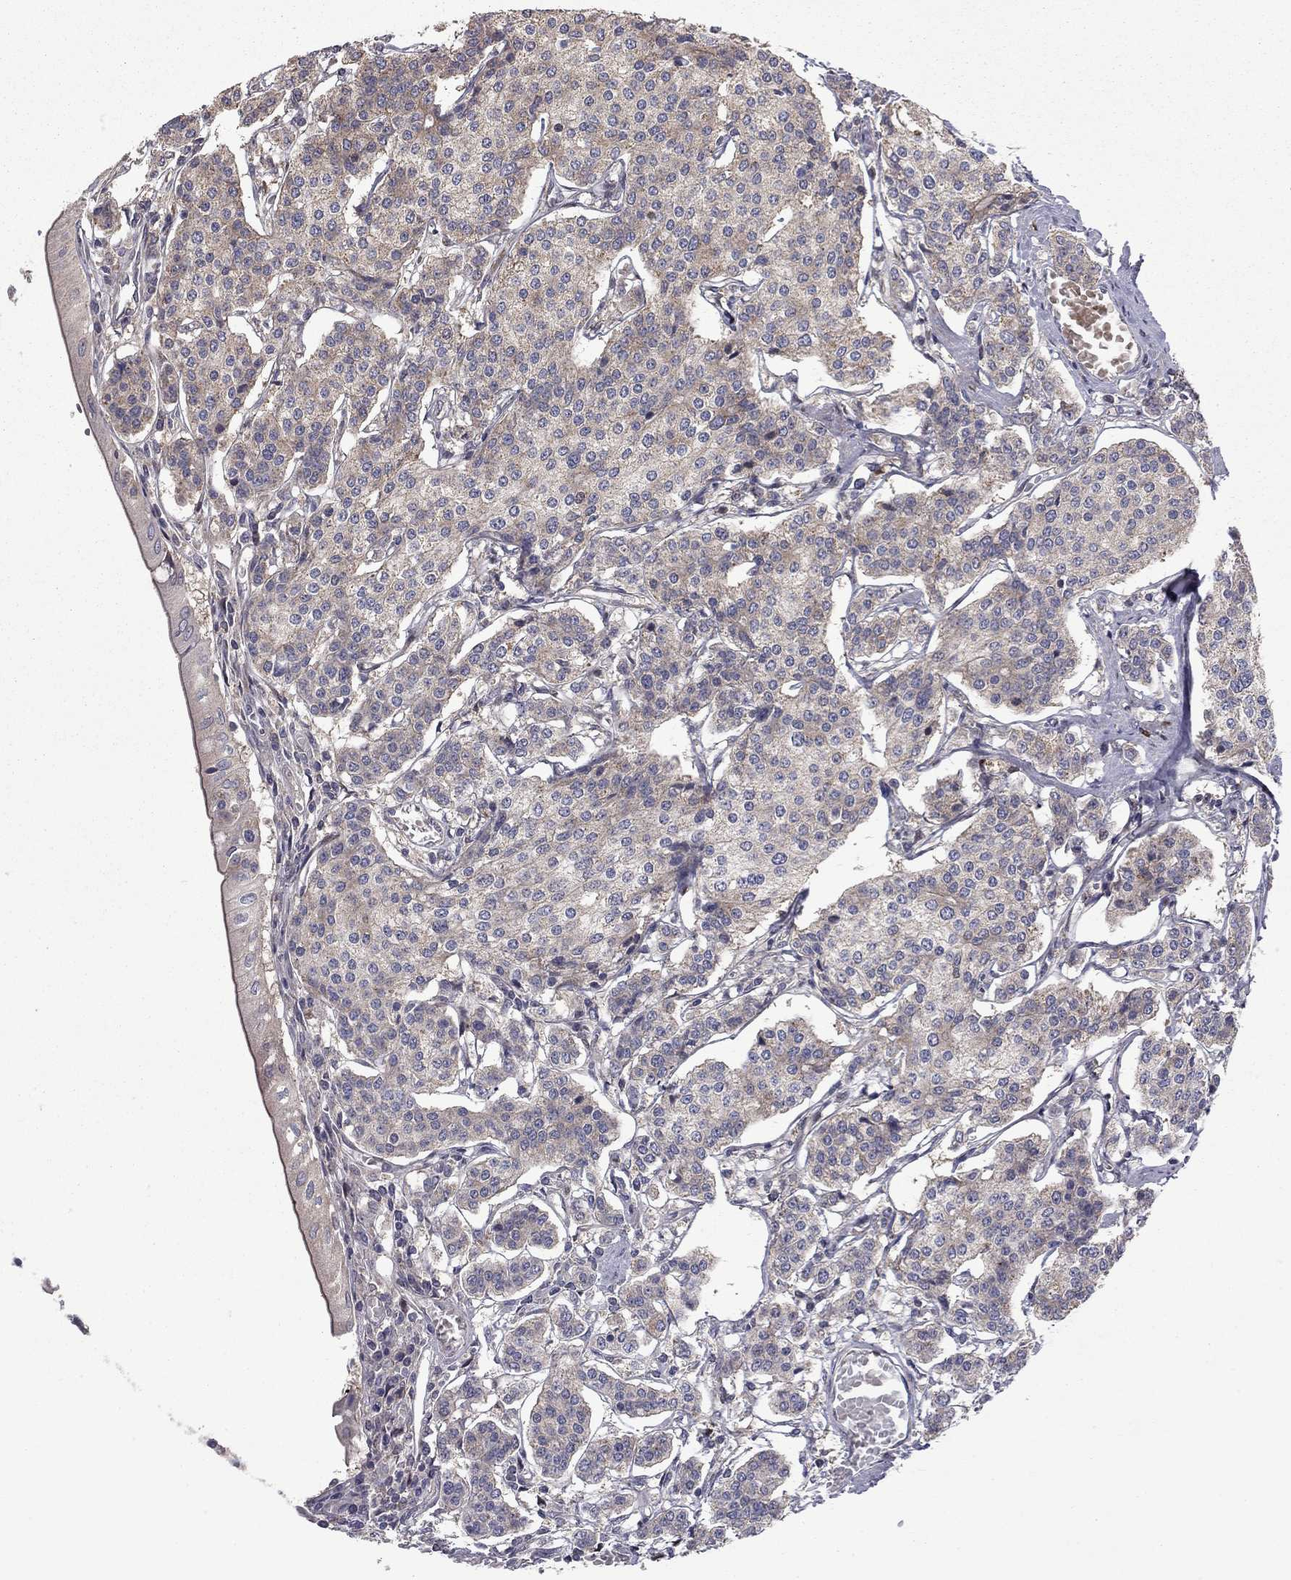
{"staining": {"intensity": "weak", "quantity": "25%-75%", "location": "cytoplasmic/membranous"}, "tissue": "carcinoid", "cell_type": "Tumor cells", "image_type": "cancer", "snomed": [{"axis": "morphology", "description": "Carcinoid, malignant, NOS"}, {"axis": "topography", "description": "Small intestine"}], "caption": "Immunohistochemical staining of carcinoid (malignant) exhibits weak cytoplasmic/membranous protein staining in approximately 25%-75% of tumor cells.", "gene": "DUSP7", "patient": {"sex": "female", "age": 65}}